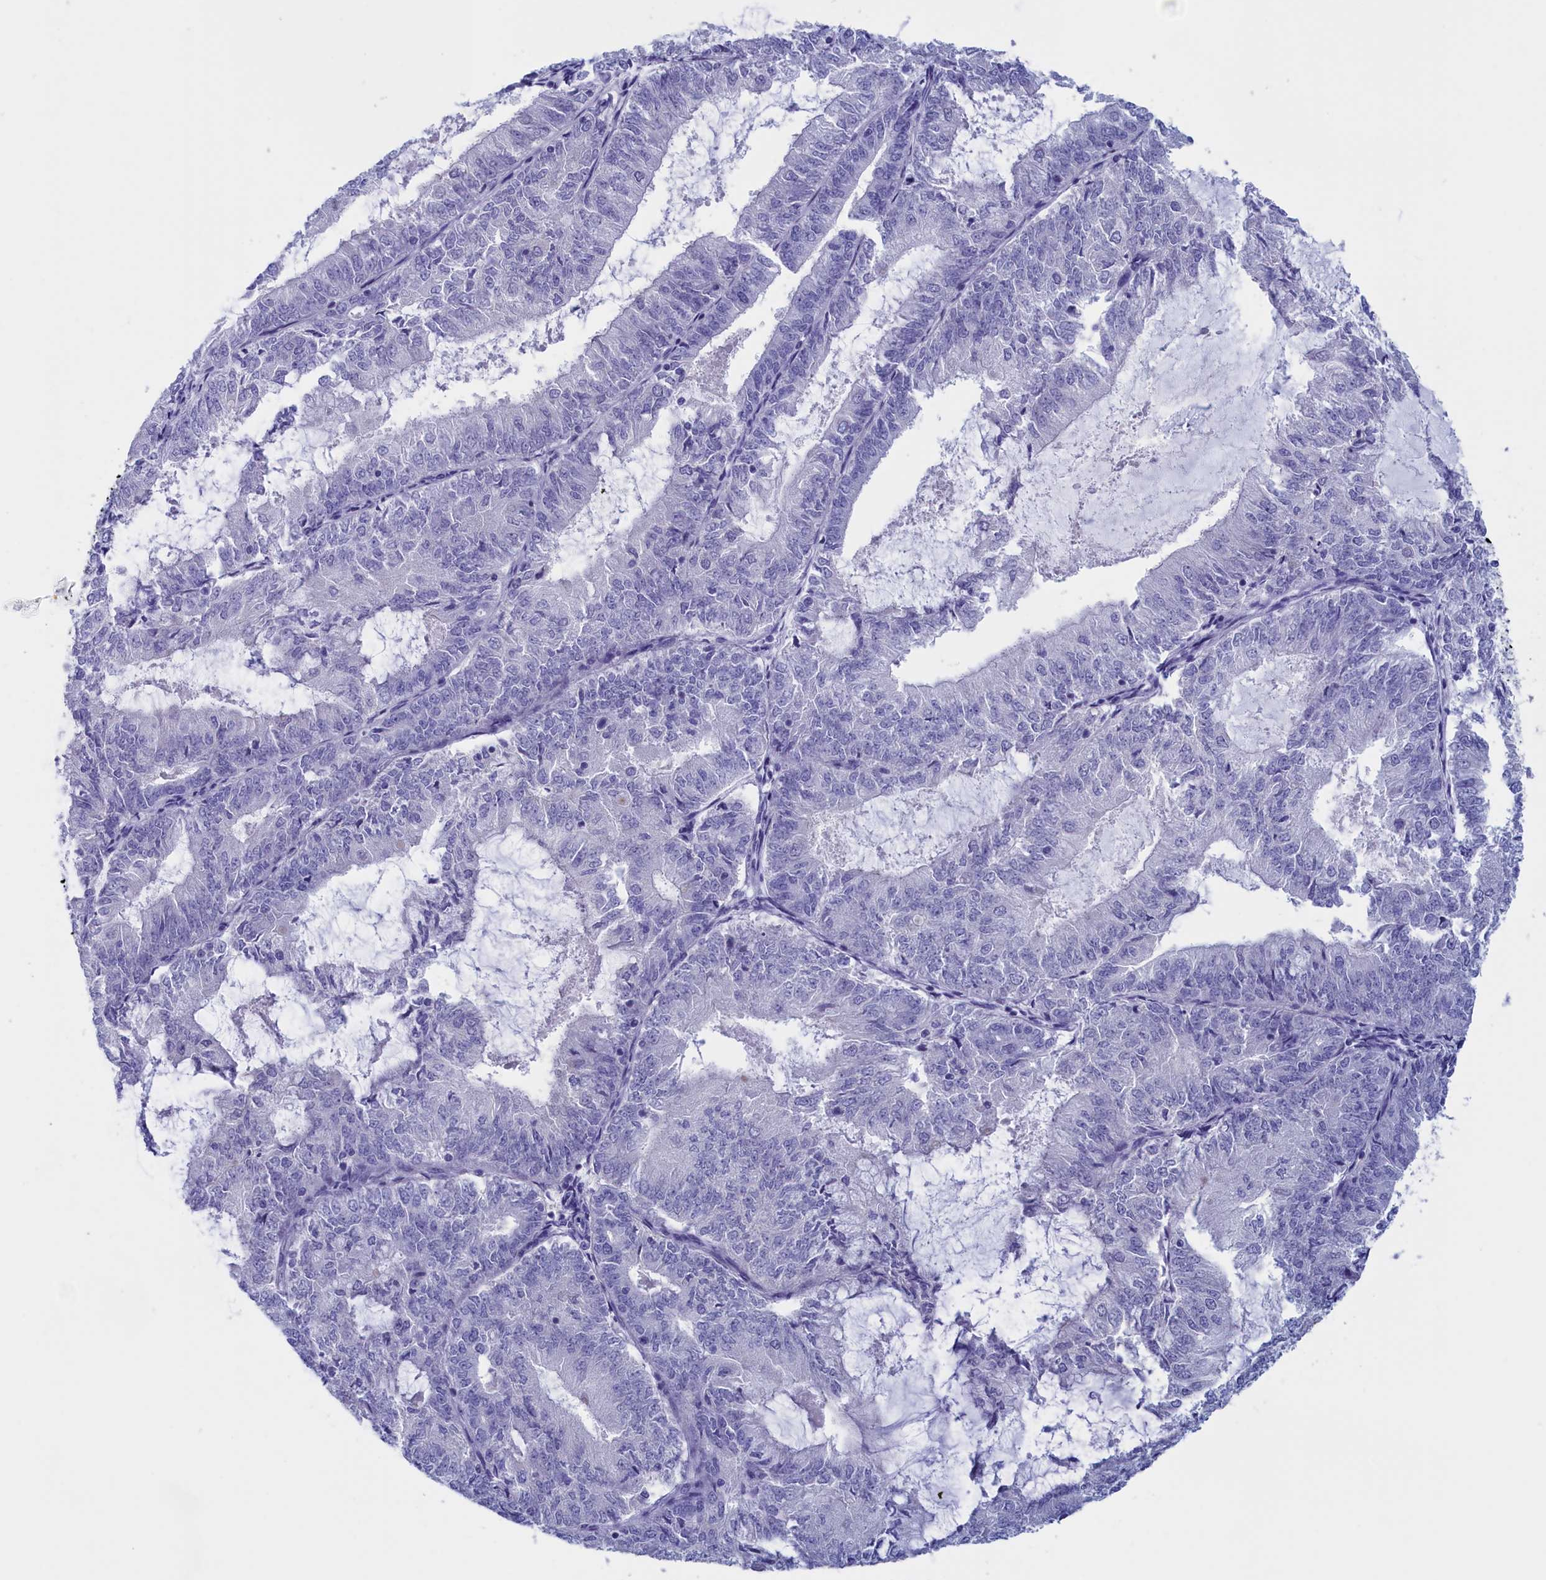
{"staining": {"intensity": "negative", "quantity": "none", "location": "none"}, "tissue": "endometrial cancer", "cell_type": "Tumor cells", "image_type": "cancer", "snomed": [{"axis": "morphology", "description": "Adenocarcinoma, NOS"}, {"axis": "topography", "description": "Endometrium"}], "caption": "This is a photomicrograph of immunohistochemistry (IHC) staining of endometrial cancer (adenocarcinoma), which shows no positivity in tumor cells.", "gene": "ANKRD2", "patient": {"sex": "female", "age": 57}}